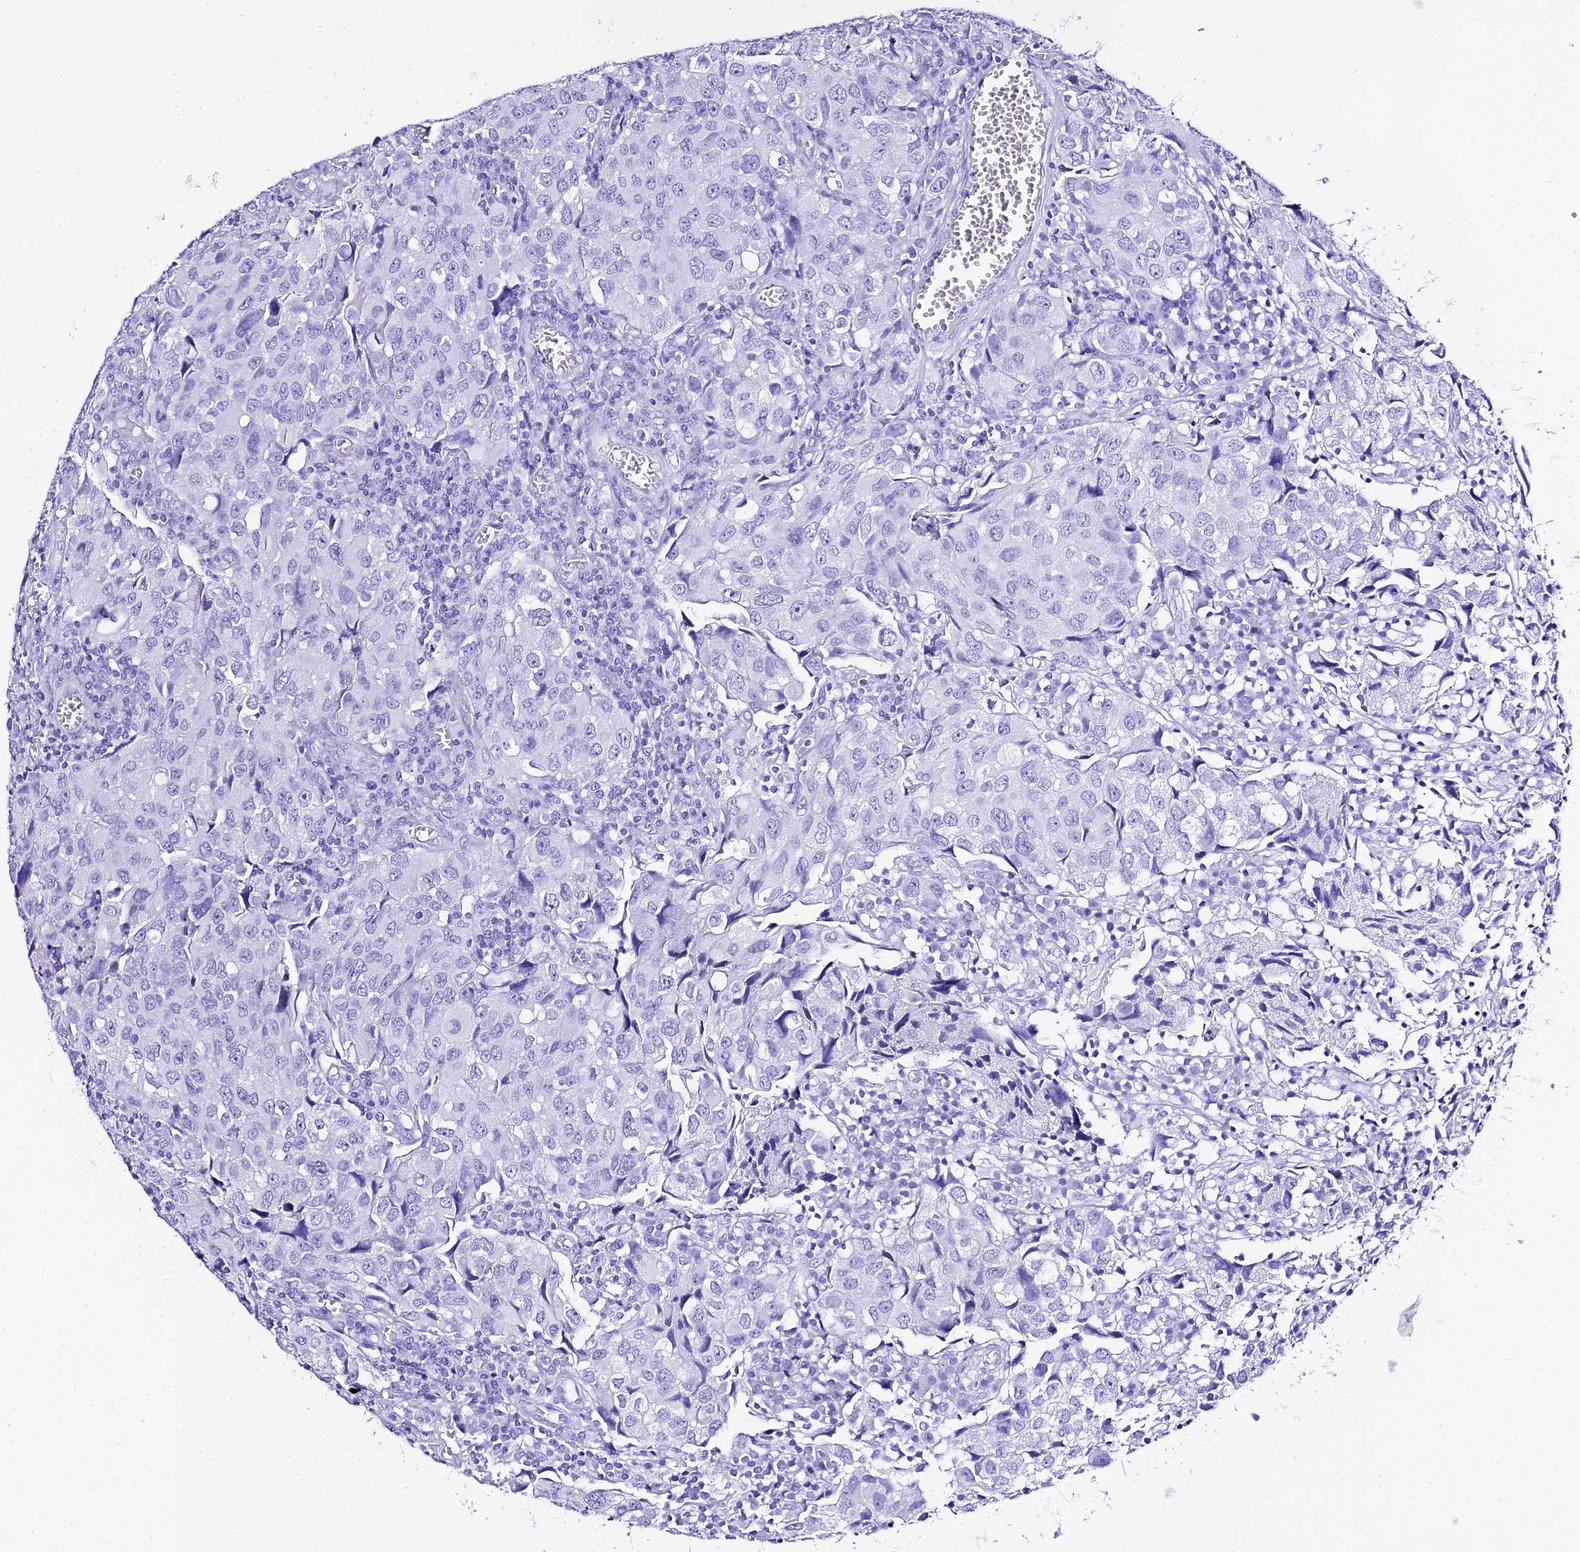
{"staining": {"intensity": "negative", "quantity": "none", "location": "none"}, "tissue": "urothelial cancer", "cell_type": "Tumor cells", "image_type": "cancer", "snomed": [{"axis": "morphology", "description": "Urothelial carcinoma, High grade"}, {"axis": "topography", "description": "Urinary bladder"}], "caption": "An IHC micrograph of urothelial cancer is shown. There is no staining in tumor cells of urothelial cancer.", "gene": "TRMT44", "patient": {"sex": "female", "age": 75}}